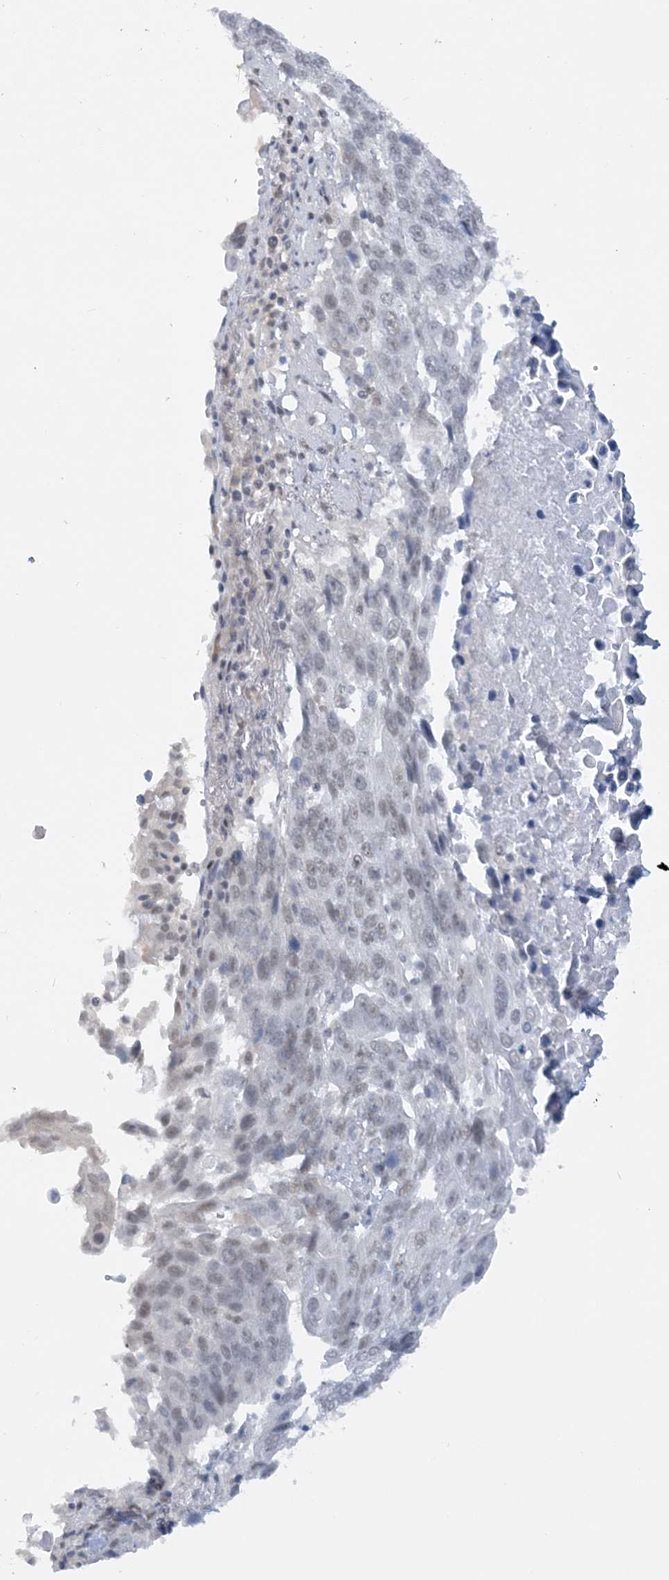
{"staining": {"intensity": "weak", "quantity": "<25%", "location": "nuclear"}, "tissue": "lung cancer", "cell_type": "Tumor cells", "image_type": "cancer", "snomed": [{"axis": "morphology", "description": "Squamous cell carcinoma, NOS"}, {"axis": "topography", "description": "Lung"}], "caption": "Tumor cells show no significant protein staining in lung cancer (squamous cell carcinoma). (Brightfield microscopy of DAB (3,3'-diaminobenzidine) immunohistochemistry at high magnification).", "gene": "KMT2D", "patient": {"sex": "male", "age": 66}}